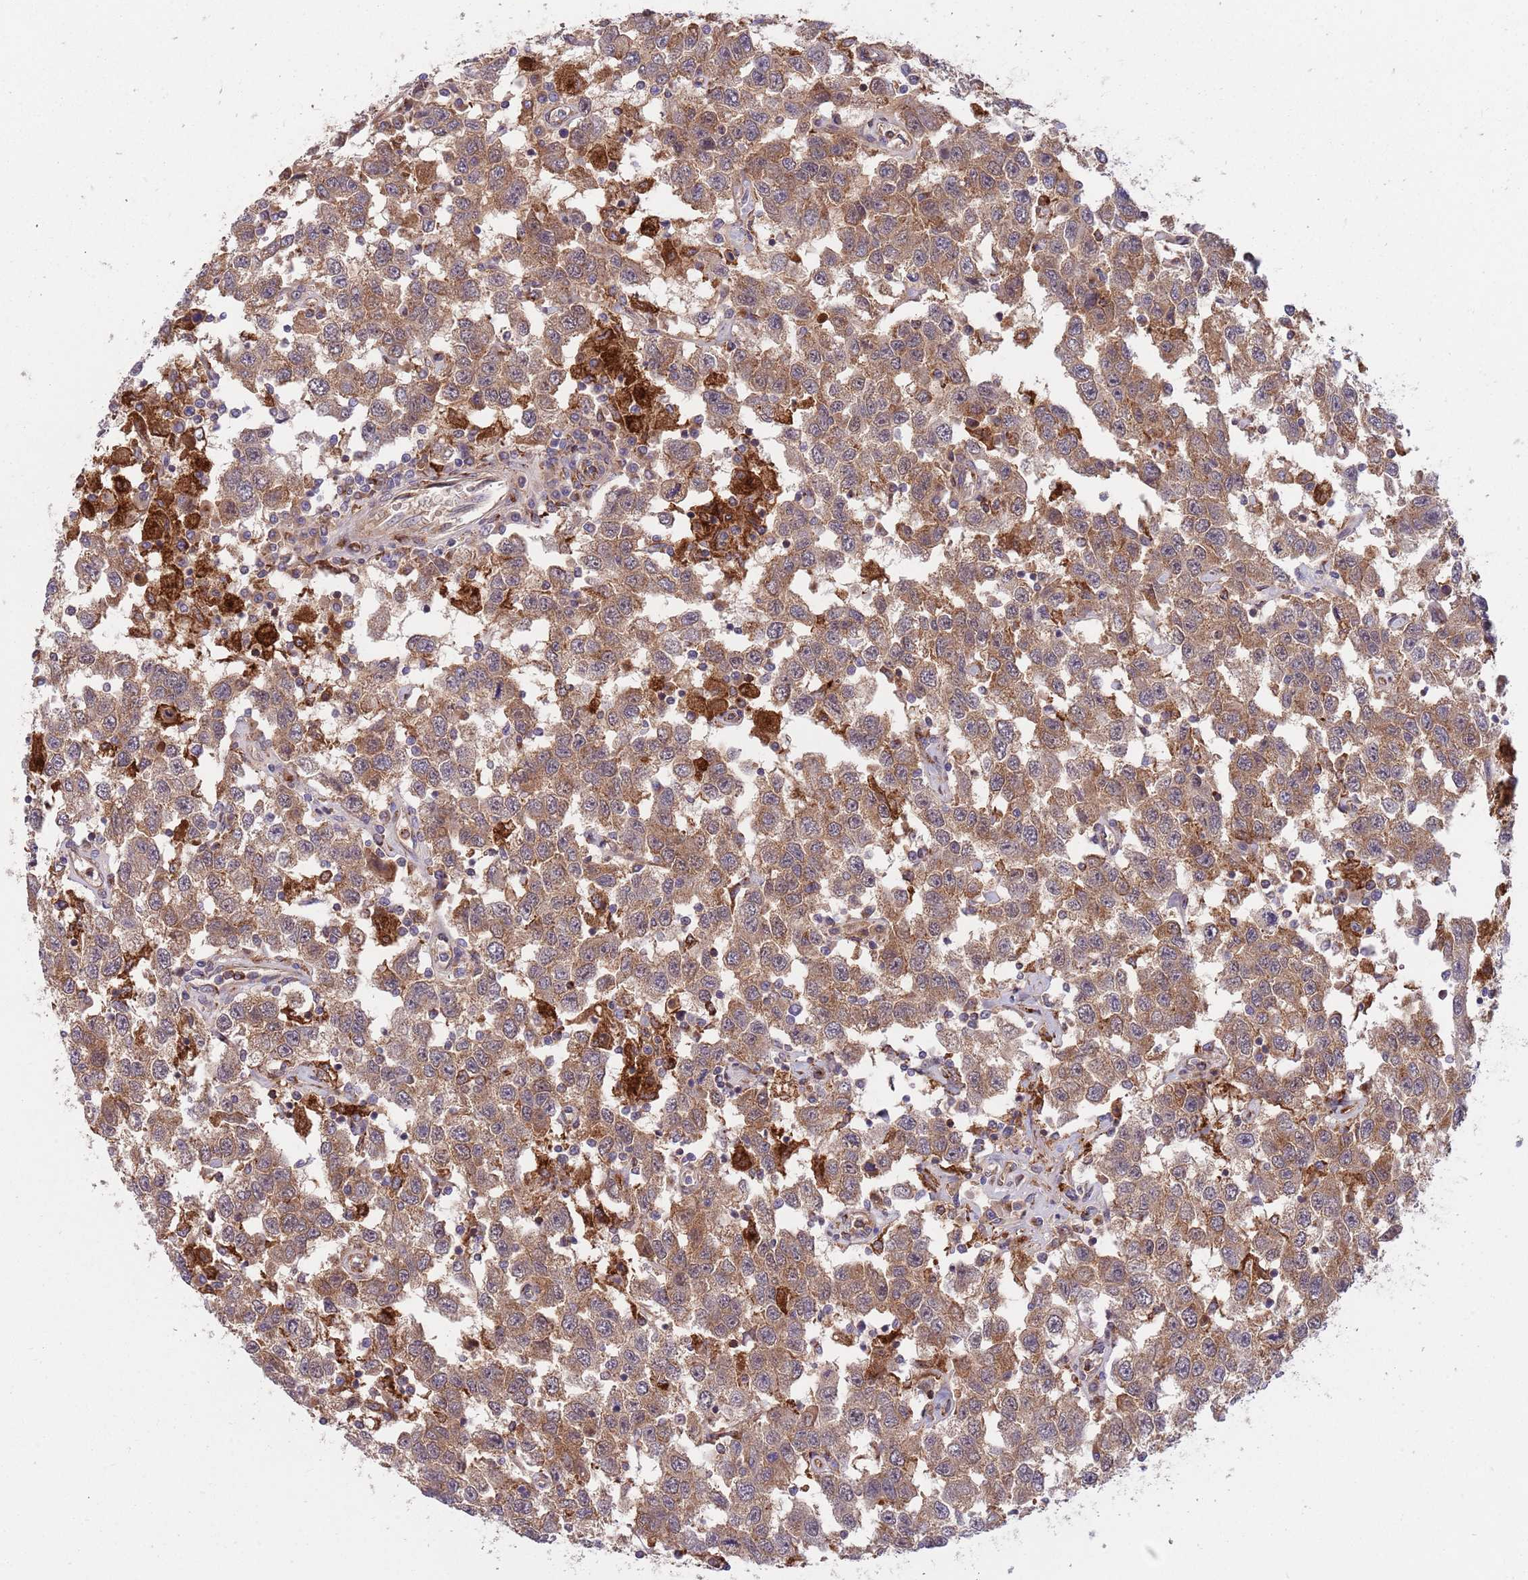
{"staining": {"intensity": "moderate", "quantity": ">75%", "location": "cytoplasmic/membranous"}, "tissue": "testis cancer", "cell_type": "Tumor cells", "image_type": "cancer", "snomed": [{"axis": "morphology", "description": "Seminoma, NOS"}, {"axis": "topography", "description": "Testis"}], "caption": "Immunohistochemistry of human testis cancer reveals medium levels of moderate cytoplasmic/membranous expression in approximately >75% of tumor cells. The staining was performed using DAB (3,3'-diaminobenzidine) to visualize the protein expression in brown, while the nuclei were stained in blue with hematoxylin (Magnification: 20x).", "gene": "BTBD7", "patient": {"sex": "male", "age": 41}}